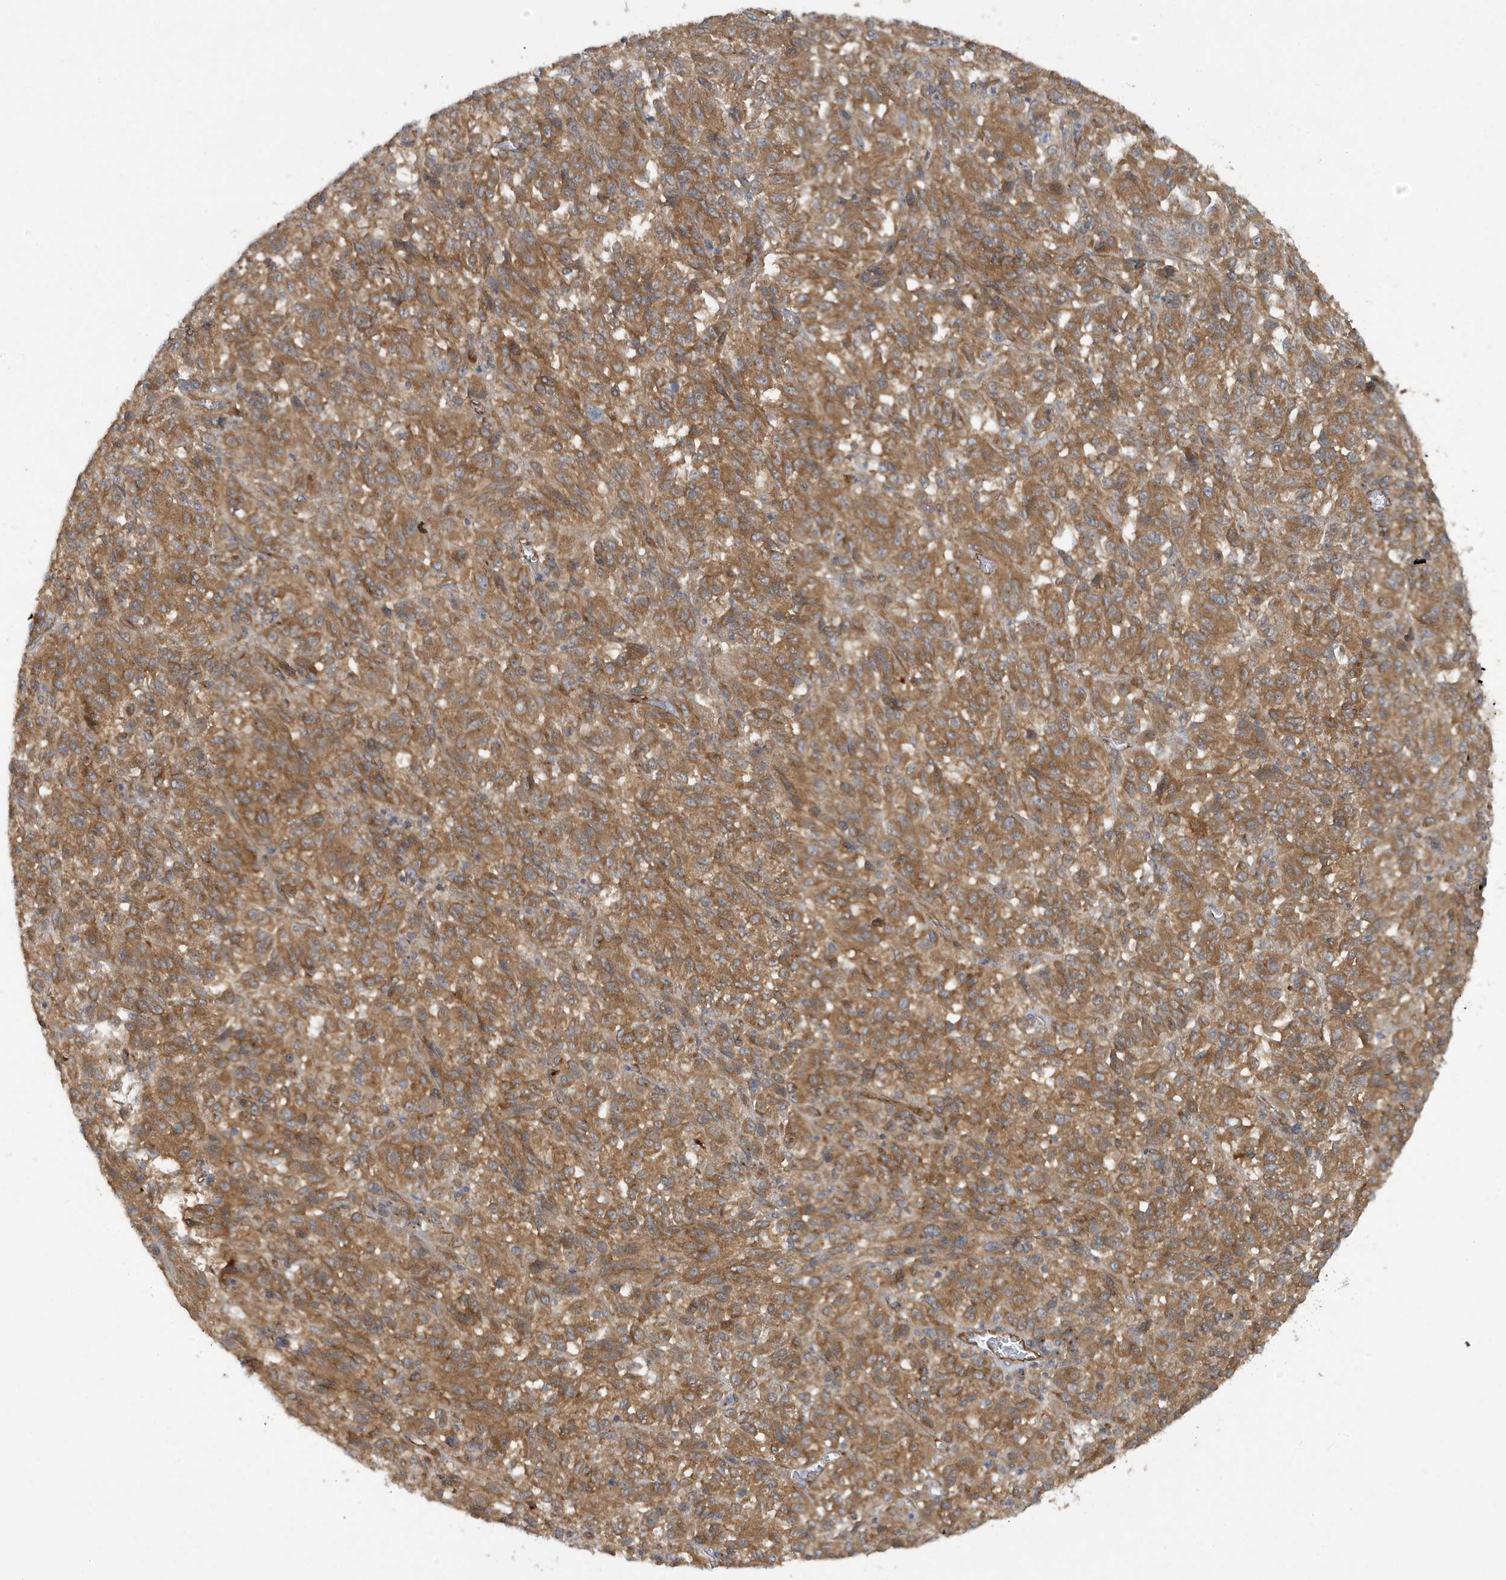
{"staining": {"intensity": "moderate", "quantity": ">75%", "location": "cytoplasmic/membranous"}, "tissue": "melanoma", "cell_type": "Tumor cells", "image_type": "cancer", "snomed": [{"axis": "morphology", "description": "Malignant melanoma, Metastatic site"}, {"axis": "topography", "description": "Lung"}], "caption": "Protein staining of melanoma tissue shows moderate cytoplasmic/membranous expression in about >75% of tumor cells.", "gene": "ATP23", "patient": {"sex": "male", "age": 64}}